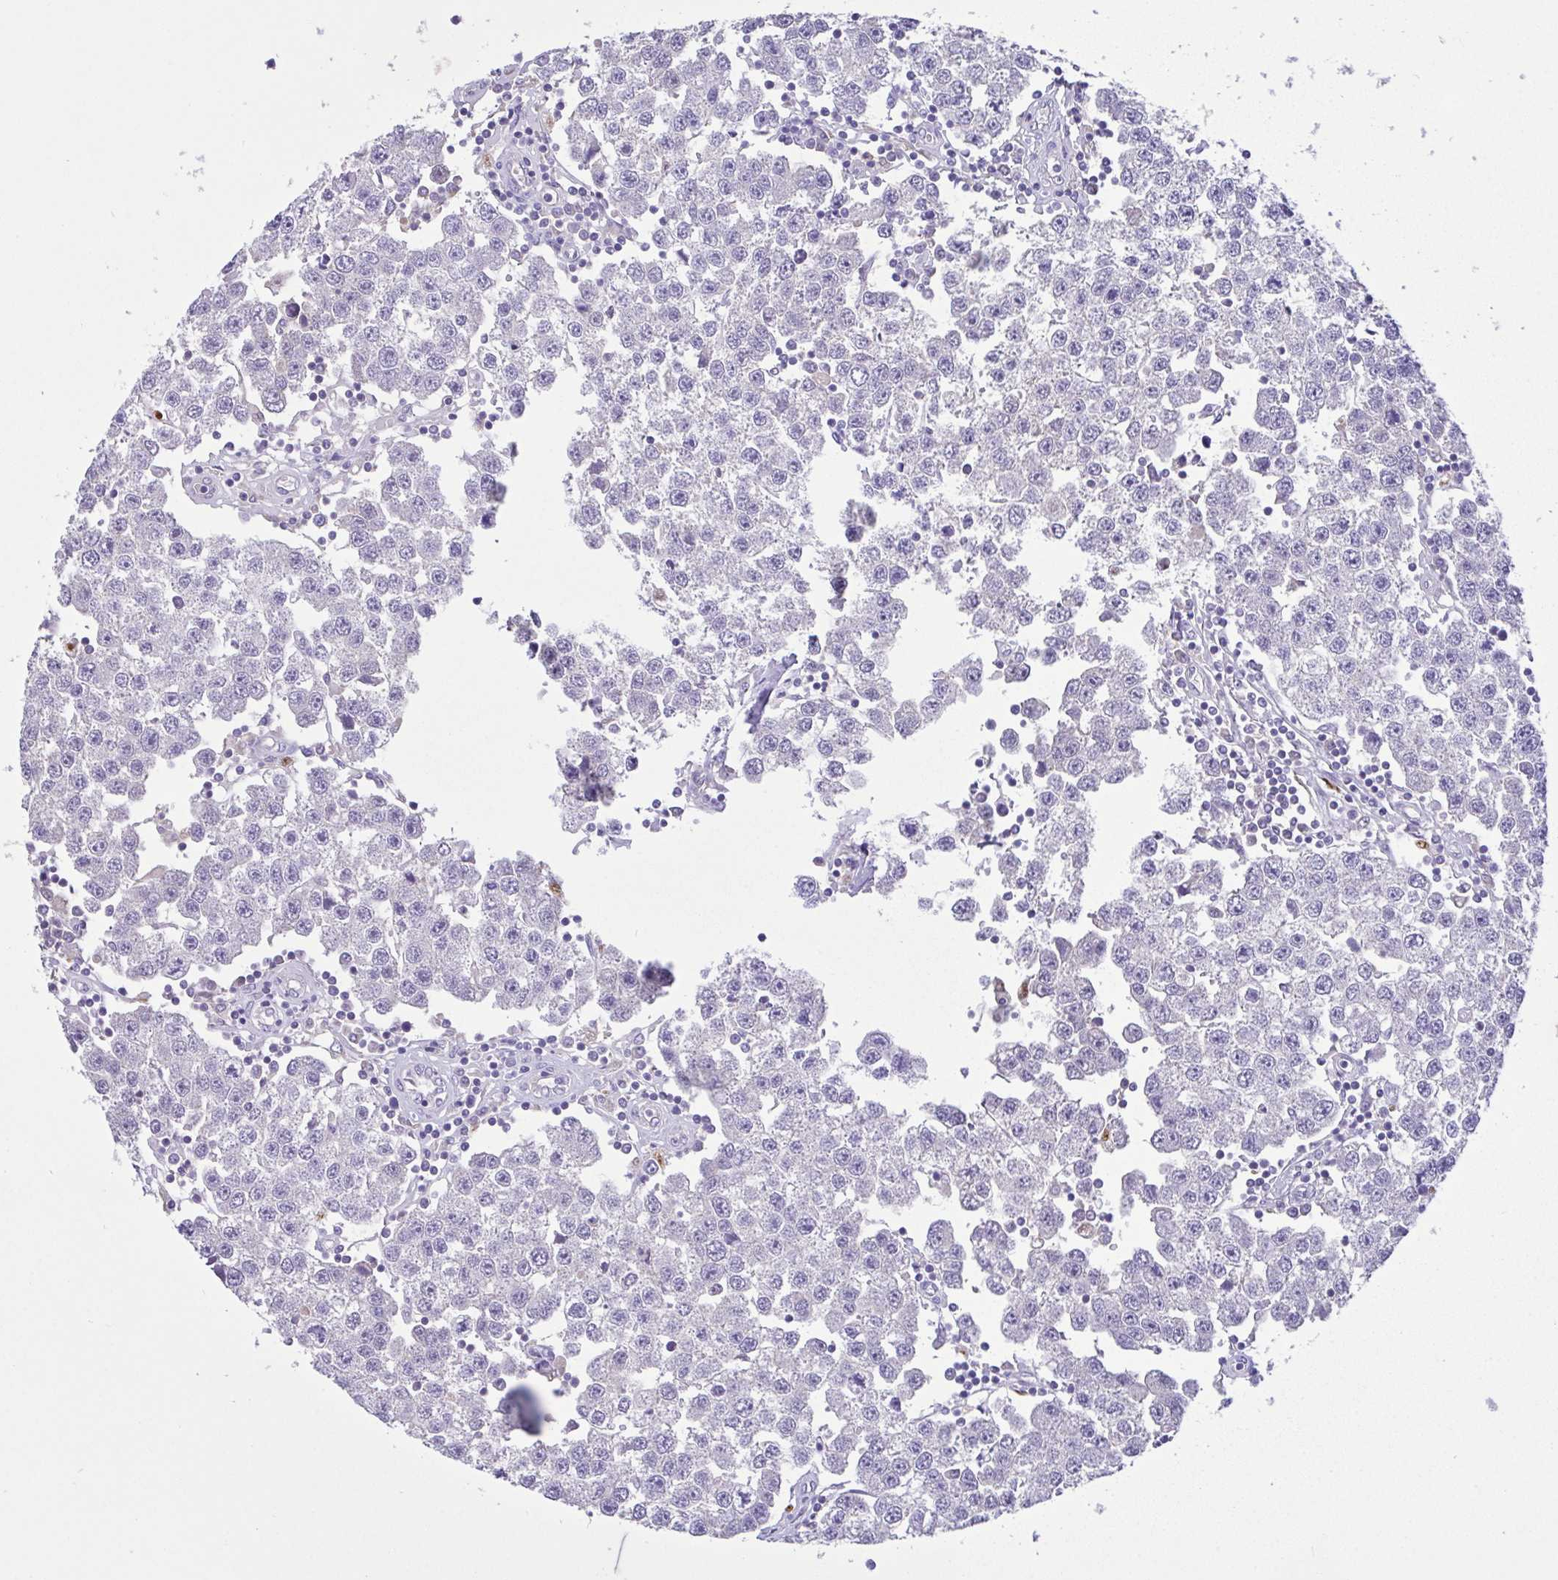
{"staining": {"intensity": "negative", "quantity": "none", "location": "none"}, "tissue": "testis cancer", "cell_type": "Tumor cells", "image_type": "cancer", "snomed": [{"axis": "morphology", "description": "Seminoma, NOS"}, {"axis": "topography", "description": "Testis"}], "caption": "Tumor cells show no significant positivity in testis seminoma.", "gene": "CA10", "patient": {"sex": "male", "age": 34}}